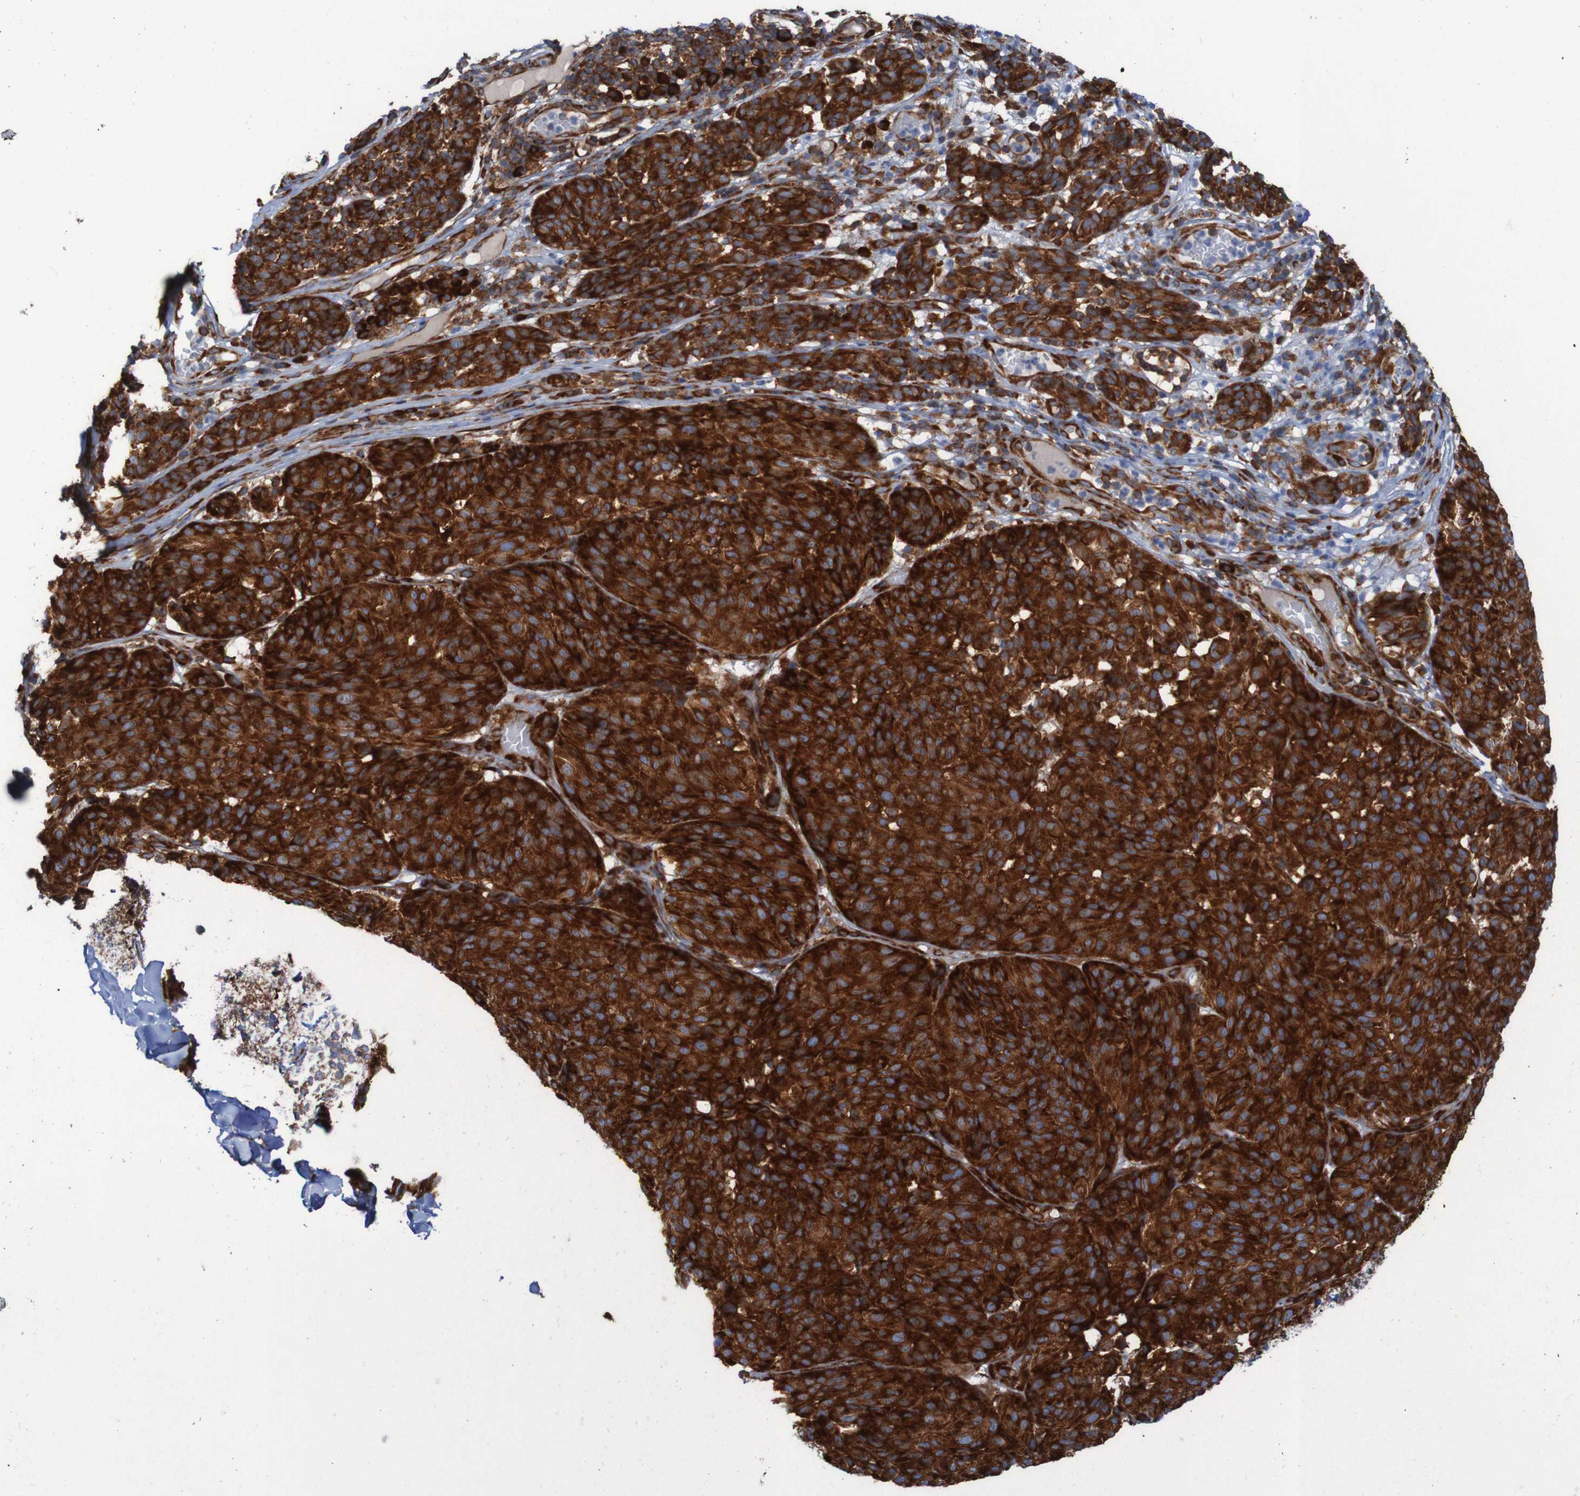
{"staining": {"intensity": "strong", "quantity": ">75%", "location": "cytoplasmic/membranous"}, "tissue": "melanoma", "cell_type": "Tumor cells", "image_type": "cancer", "snomed": [{"axis": "morphology", "description": "Malignant melanoma, NOS"}, {"axis": "topography", "description": "Skin"}], "caption": "Protein expression analysis of human melanoma reveals strong cytoplasmic/membranous positivity in about >75% of tumor cells. The staining was performed using DAB to visualize the protein expression in brown, while the nuclei were stained in blue with hematoxylin (Magnification: 20x).", "gene": "RPL10", "patient": {"sex": "female", "age": 46}}